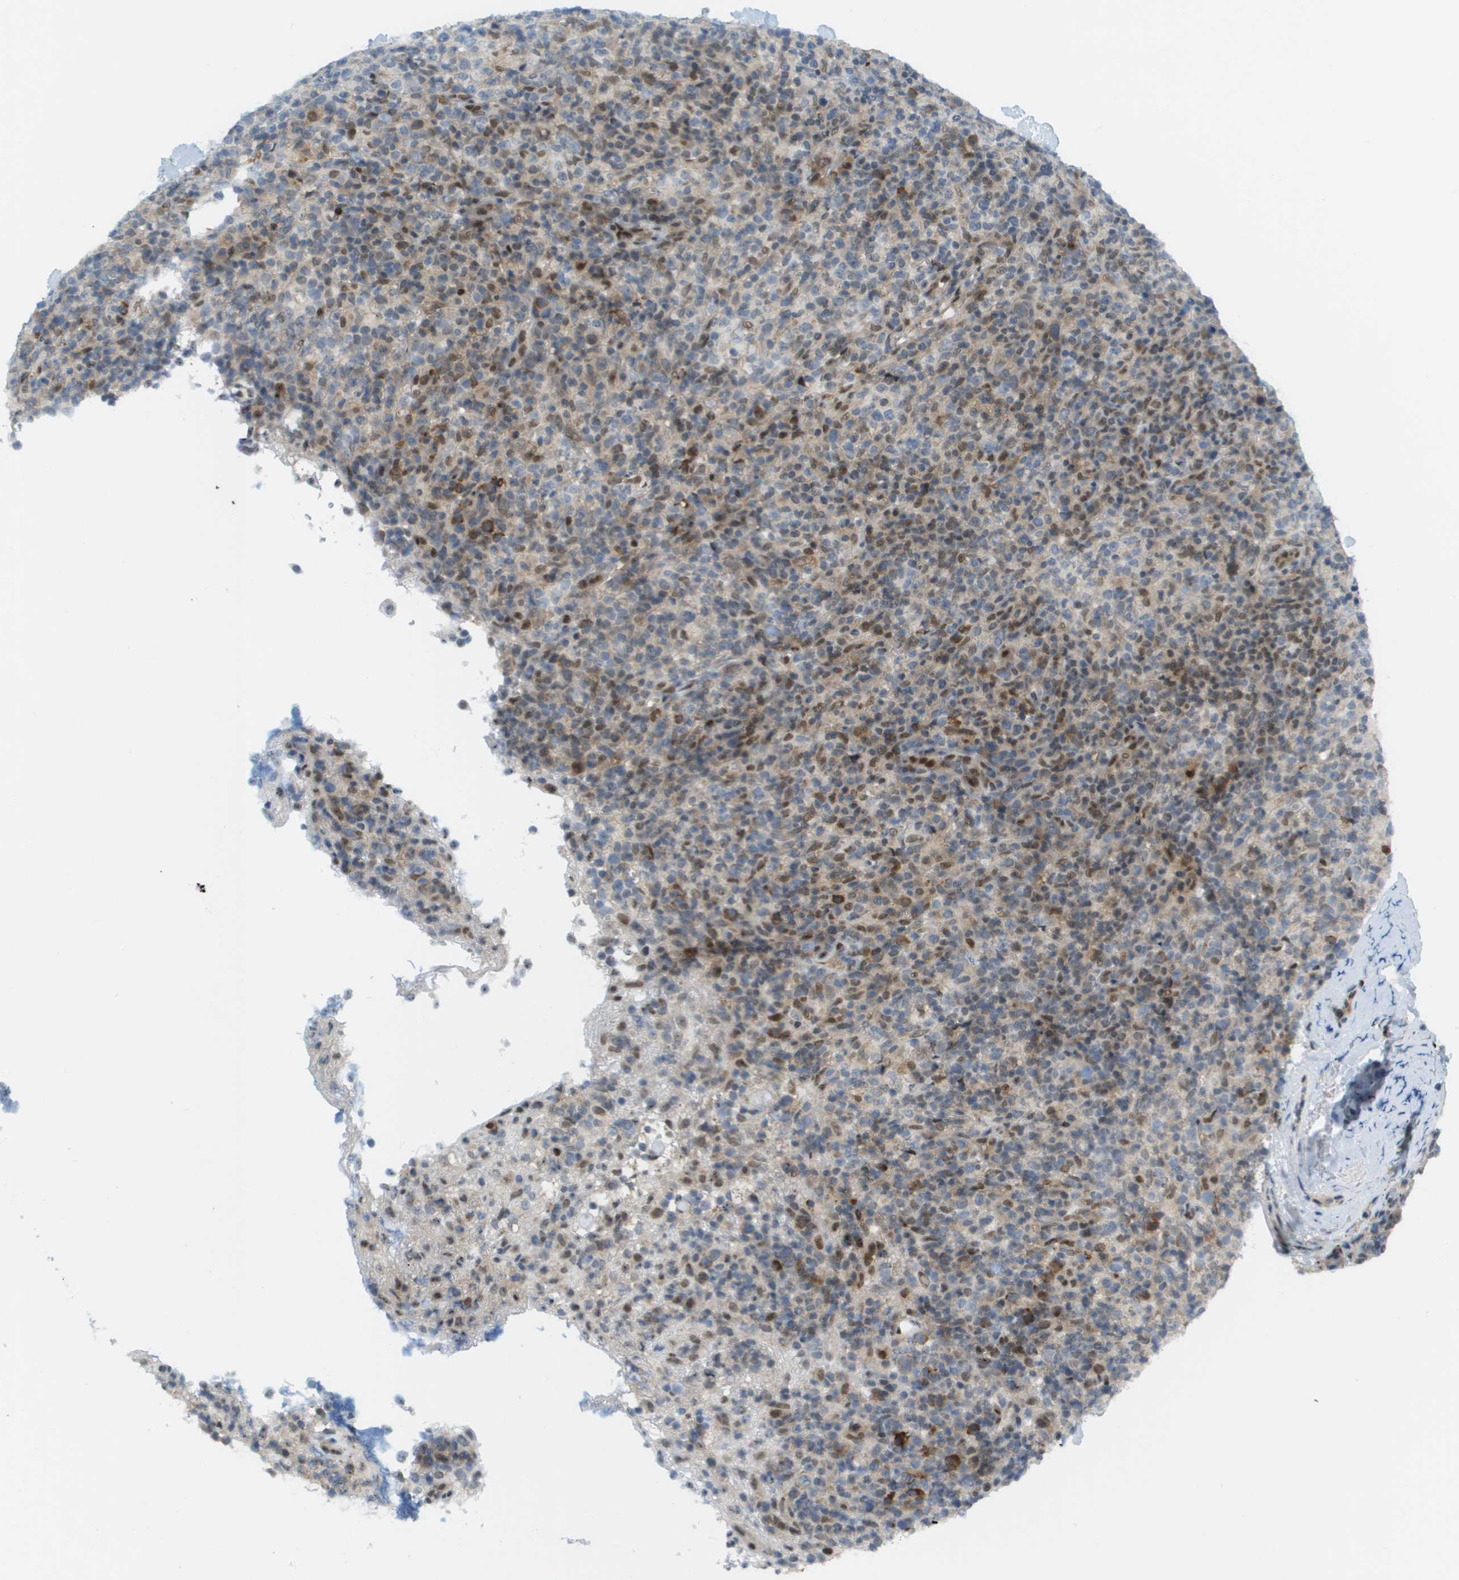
{"staining": {"intensity": "weak", "quantity": "<25%", "location": "nuclear"}, "tissue": "lymphoma", "cell_type": "Tumor cells", "image_type": "cancer", "snomed": [{"axis": "morphology", "description": "Malignant lymphoma, non-Hodgkin's type, High grade"}, {"axis": "topography", "description": "Lymph node"}], "caption": "DAB immunohistochemical staining of lymphoma exhibits no significant positivity in tumor cells.", "gene": "CACNB4", "patient": {"sex": "female", "age": 76}}